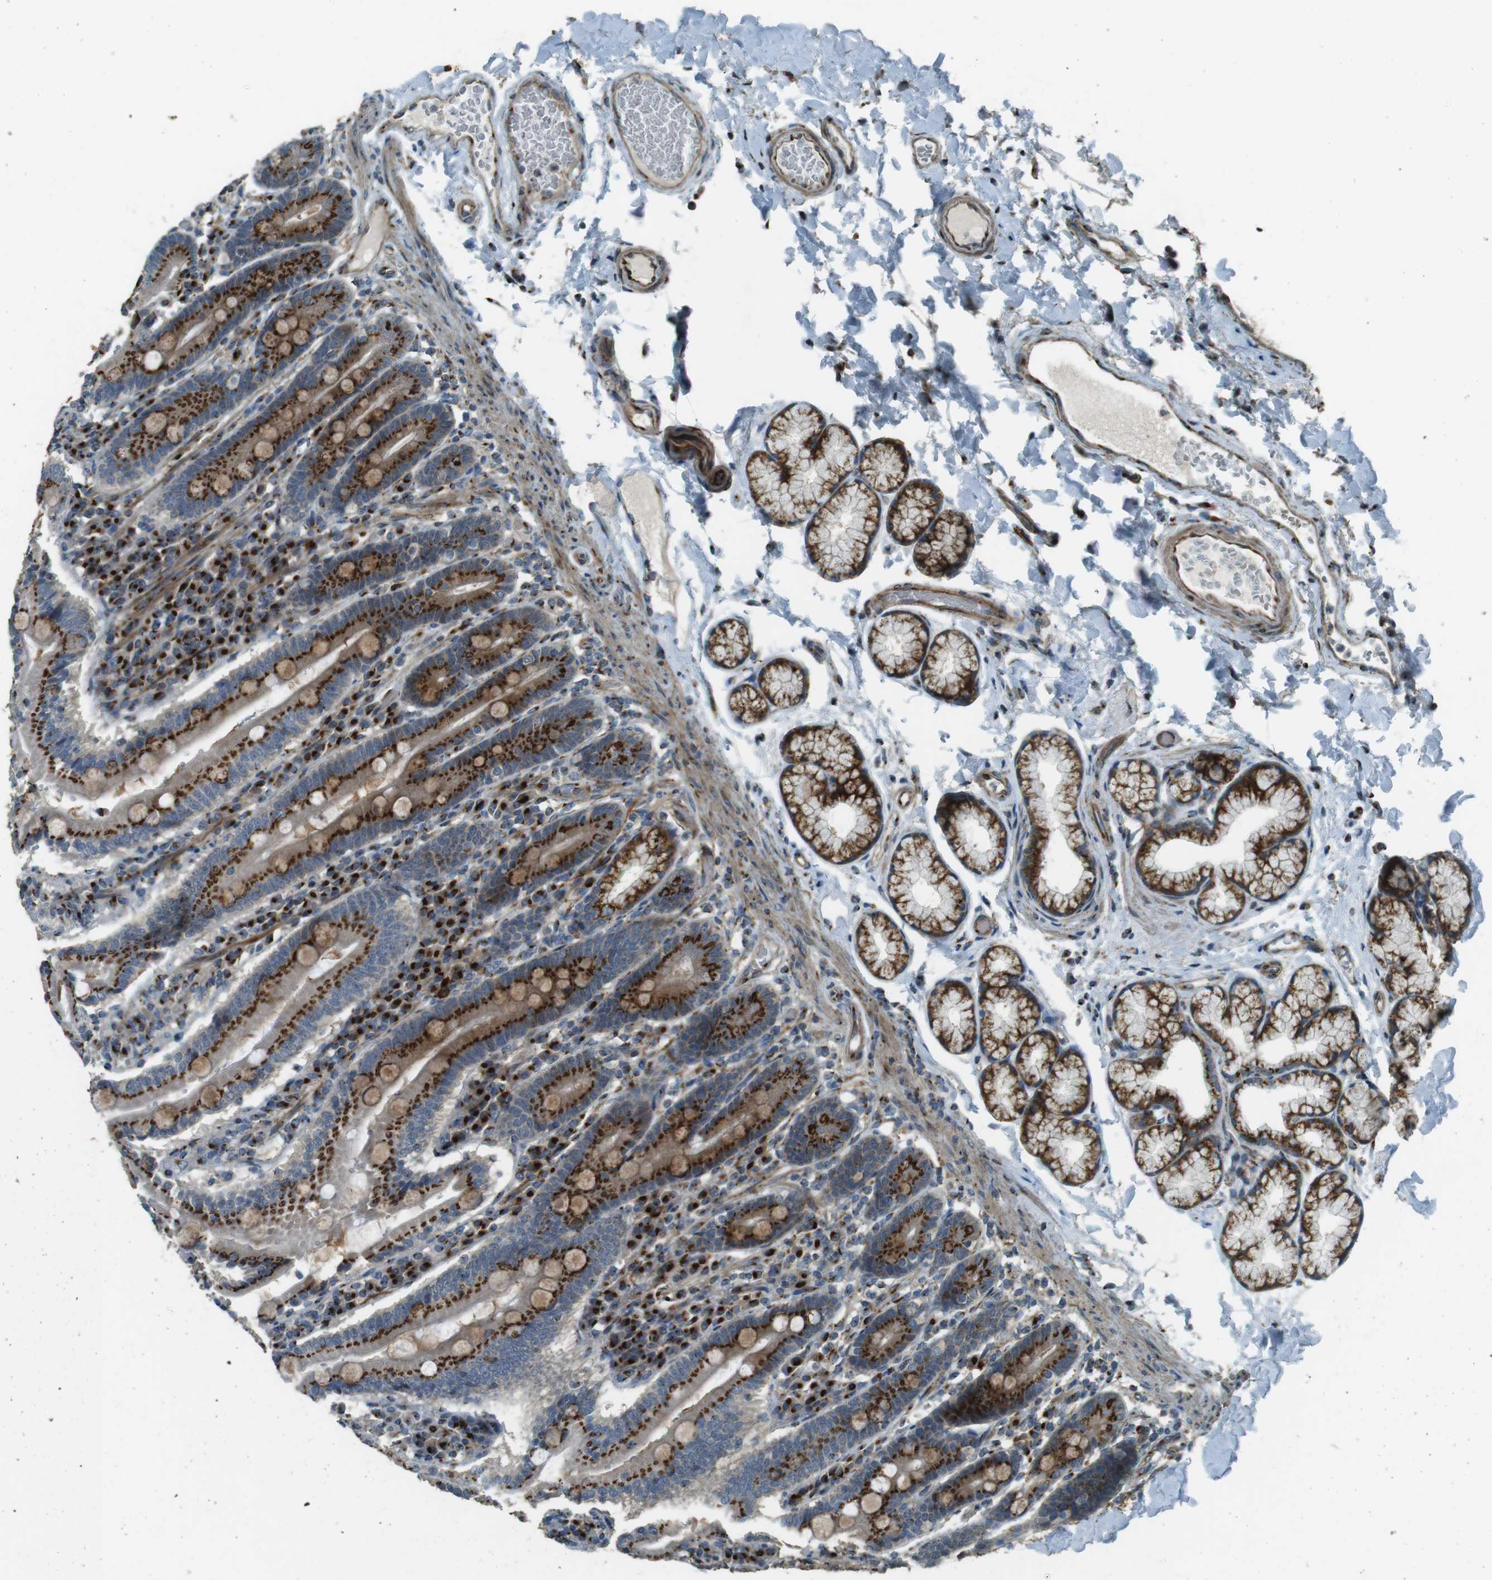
{"staining": {"intensity": "strong", "quantity": ">75%", "location": "cytoplasmic/membranous"}, "tissue": "duodenum", "cell_type": "Glandular cells", "image_type": "normal", "snomed": [{"axis": "morphology", "description": "Normal tissue, NOS"}, {"axis": "topography", "description": "Small intestine, NOS"}], "caption": "Duodenum stained for a protein (brown) demonstrates strong cytoplasmic/membranous positive staining in approximately >75% of glandular cells.", "gene": "TMEM115", "patient": {"sex": "female", "age": 71}}